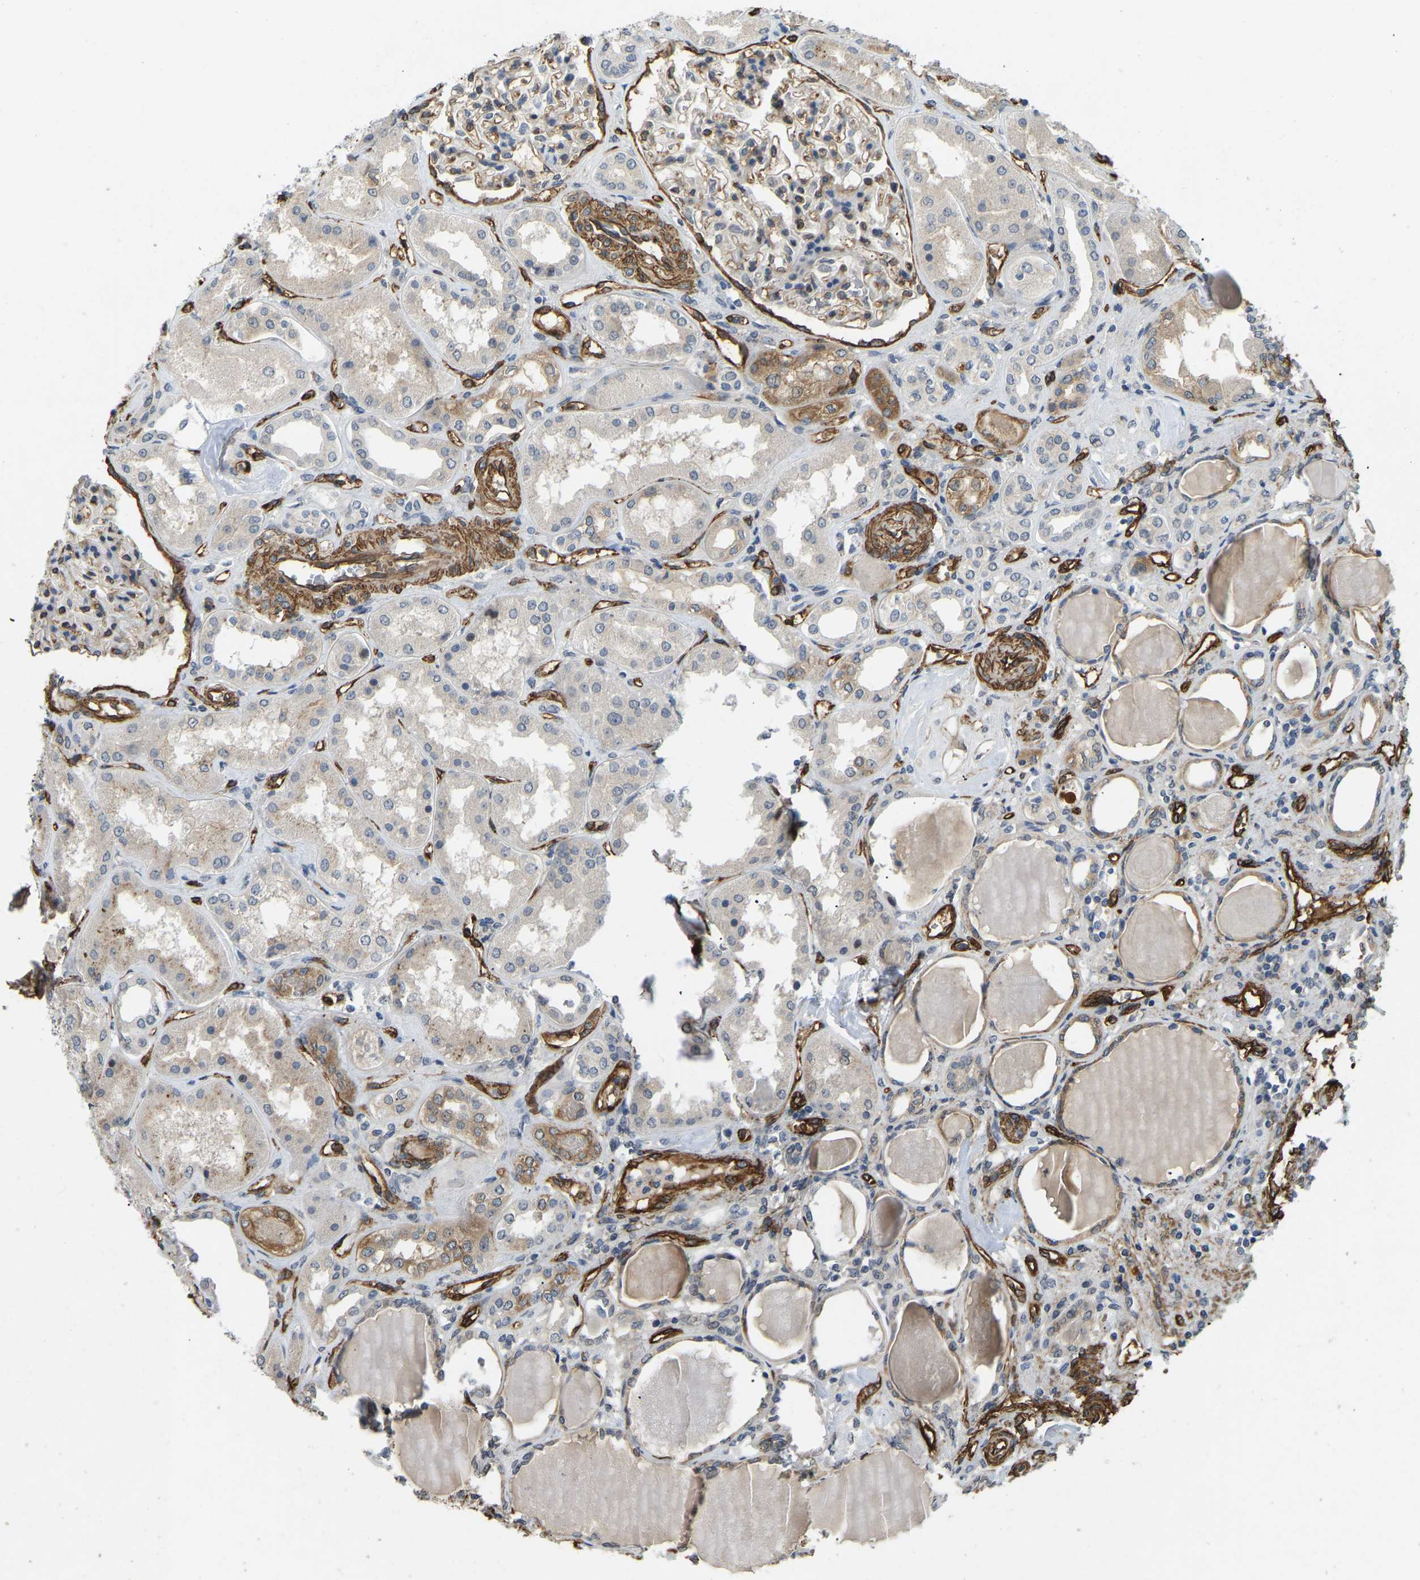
{"staining": {"intensity": "moderate", "quantity": "25%-75%", "location": "cytoplasmic/membranous"}, "tissue": "kidney", "cell_type": "Cells in glomeruli", "image_type": "normal", "snomed": [{"axis": "morphology", "description": "Normal tissue, NOS"}, {"axis": "topography", "description": "Kidney"}], "caption": "Immunohistochemistry histopathology image of benign kidney: kidney stained using IHC shows medium levels of moderate protein expression localized specifically in the cytoplasmic/membranous of cells in glomeruli, appearing as a cytoplasmic/membranous brown color.", "gene": "NMB", "patient": {"sex": "female", "age": 56}}